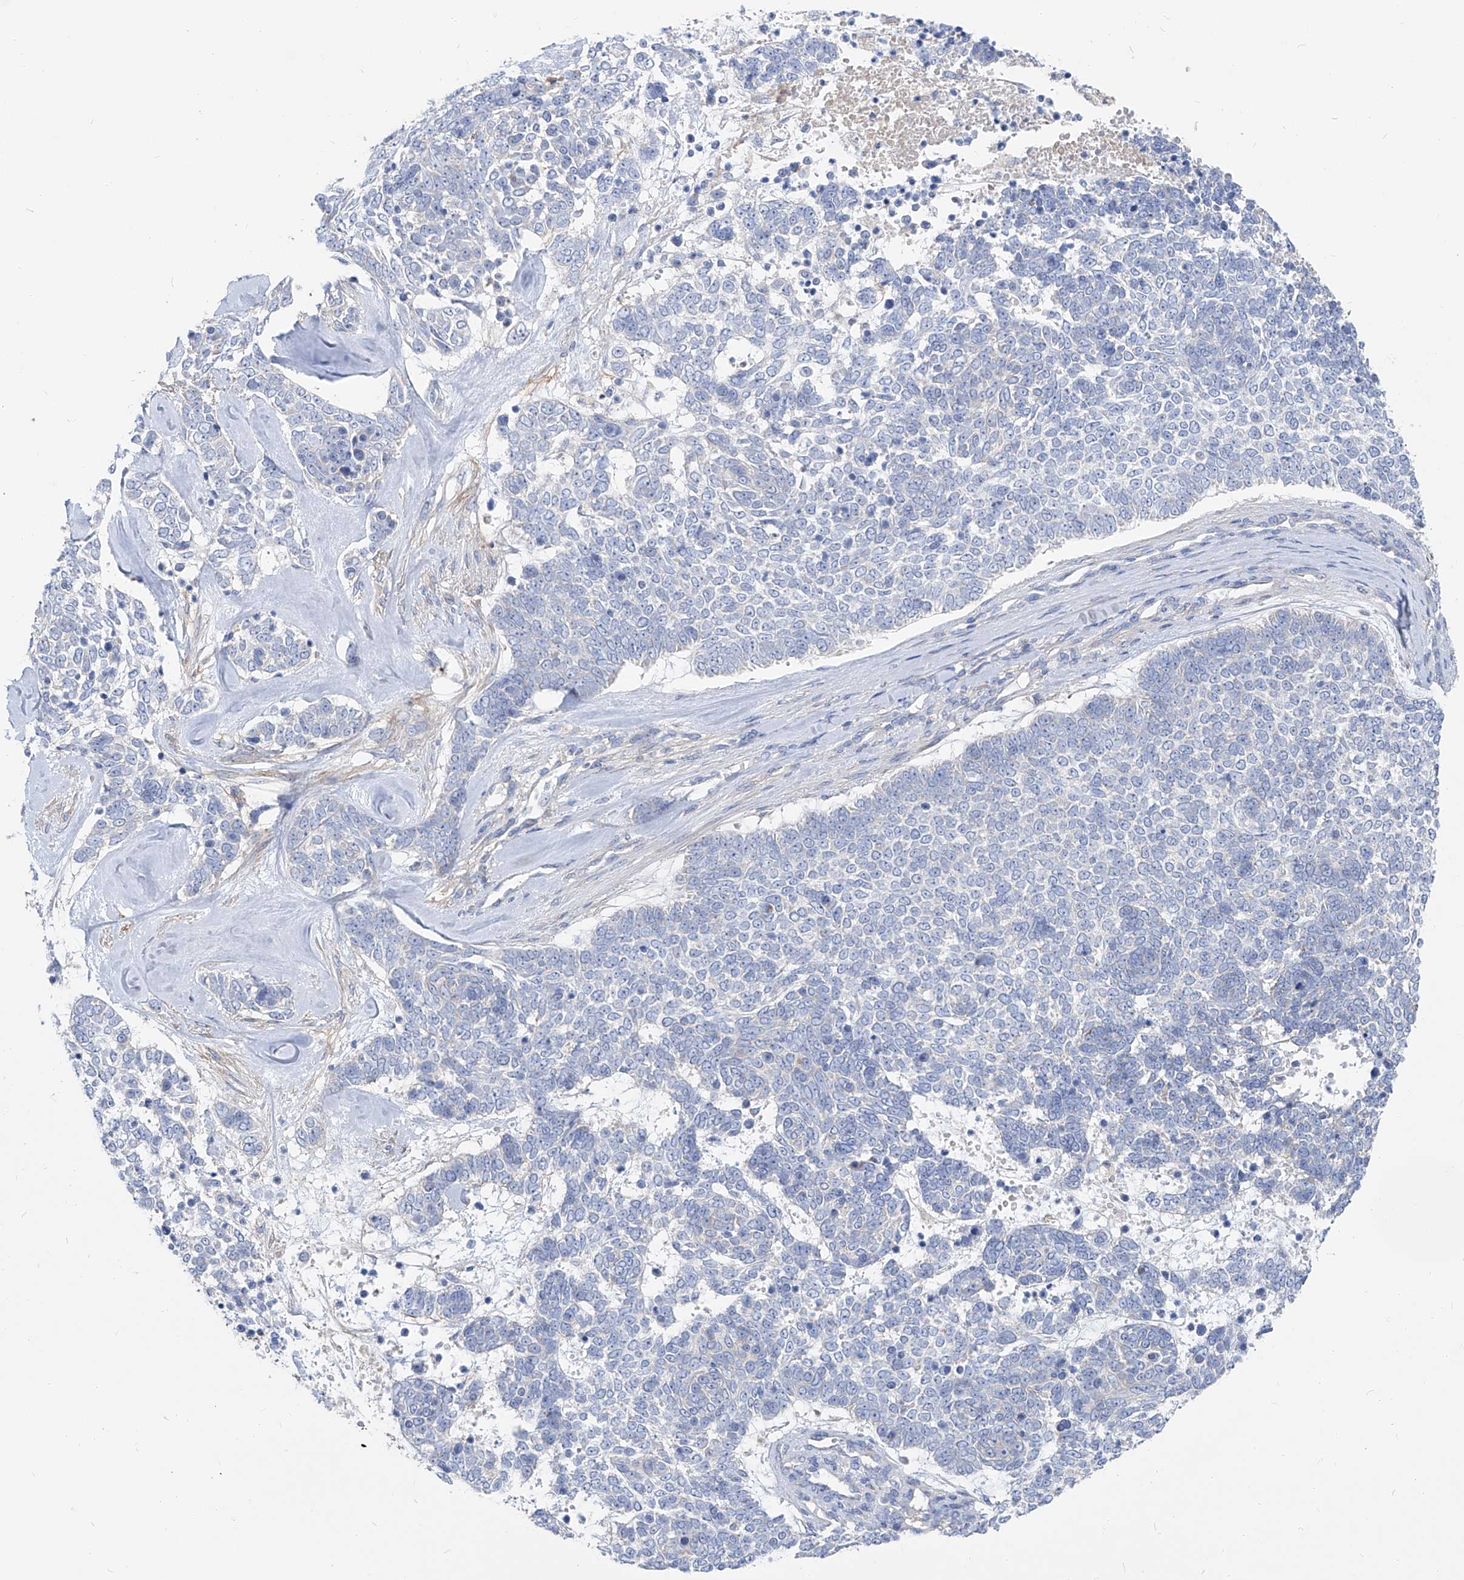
{"staining": {"intensity": "negative", "quantity": "none", "location": "none"}, "tissue": "skin cancer", "cell_type": "Tumor cells", "image_type": "cancer", "snomed": [{"axis": "morphology", "description": "Basal cell carcinoma"}, {"axis": "topography", "description": "Skin"}], "caption": "IHC micrograph of neoplastic tissue: skin basal cell carcinoma stained with DAB displays no significant protein expression in tumor cells. The staining was performed using DAB to visualize the protein expression in brown, while the nuclei were stained in blue with hematoxylin (Magnification: 20x).", "gene": "UFL1", "patient": {"sex": "female", "age": 81}}